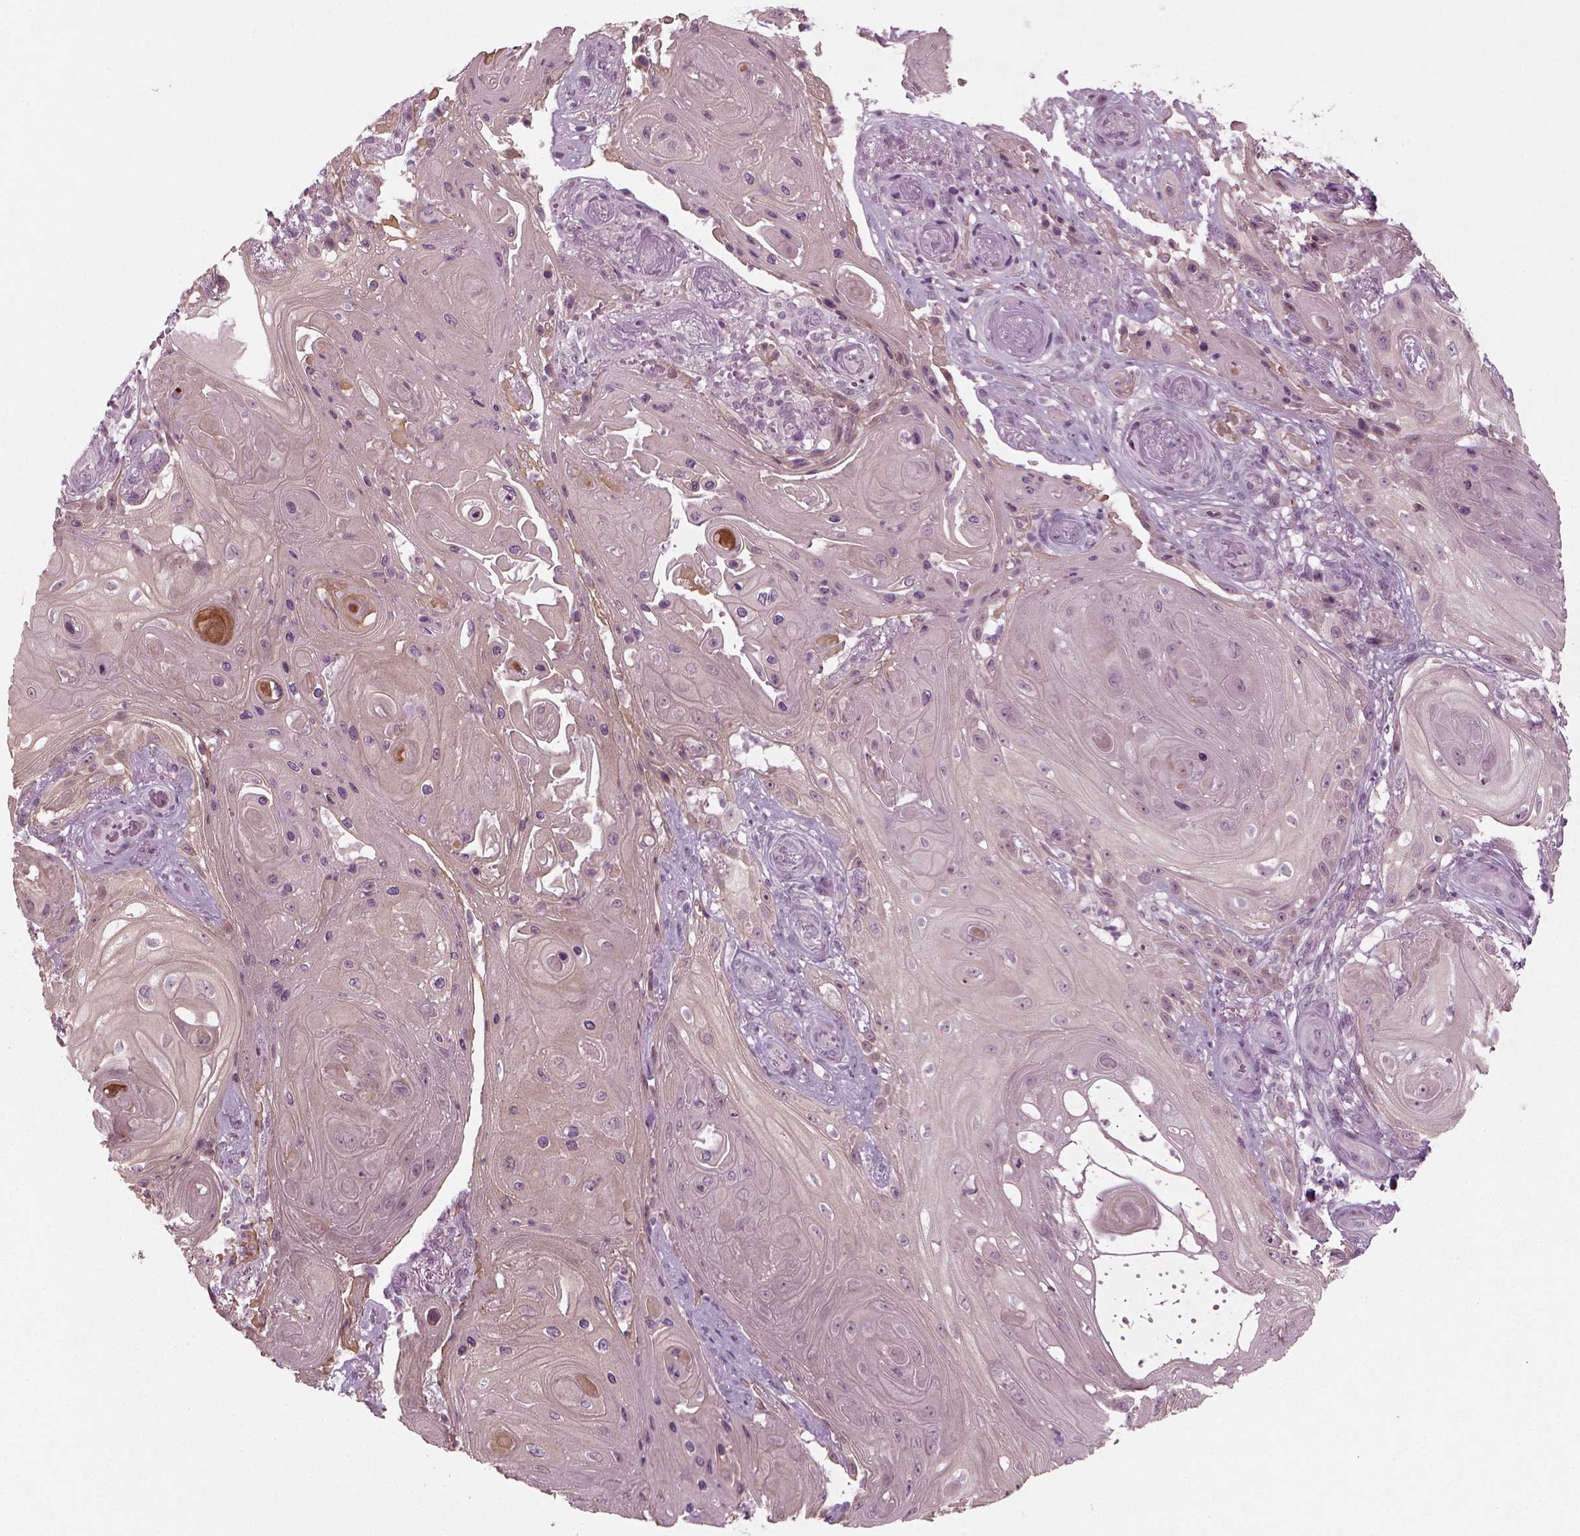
{"staining": {"intensity": "weak", "quantity": ">75%", "location": "cytoplasmic/membranous"}, "tissue": "skin cancer", "cell_type": "Tumor cells", "image_type": "cancer", "snomed": [{"axis": "morphology", "description": "Squamous cell carcinoma, NOS"}, {"axis": "topography", "description": "Skin"}], "caption": "IHC image of human skin squamous cell carcinoma stained for a protein (brown), which exhibits low levels of weak cytoplasmic/membranous staining in about >75% of tumor cells.", "gene": "MGAT4D", "patient": {"sex": "male", "age": 62}}